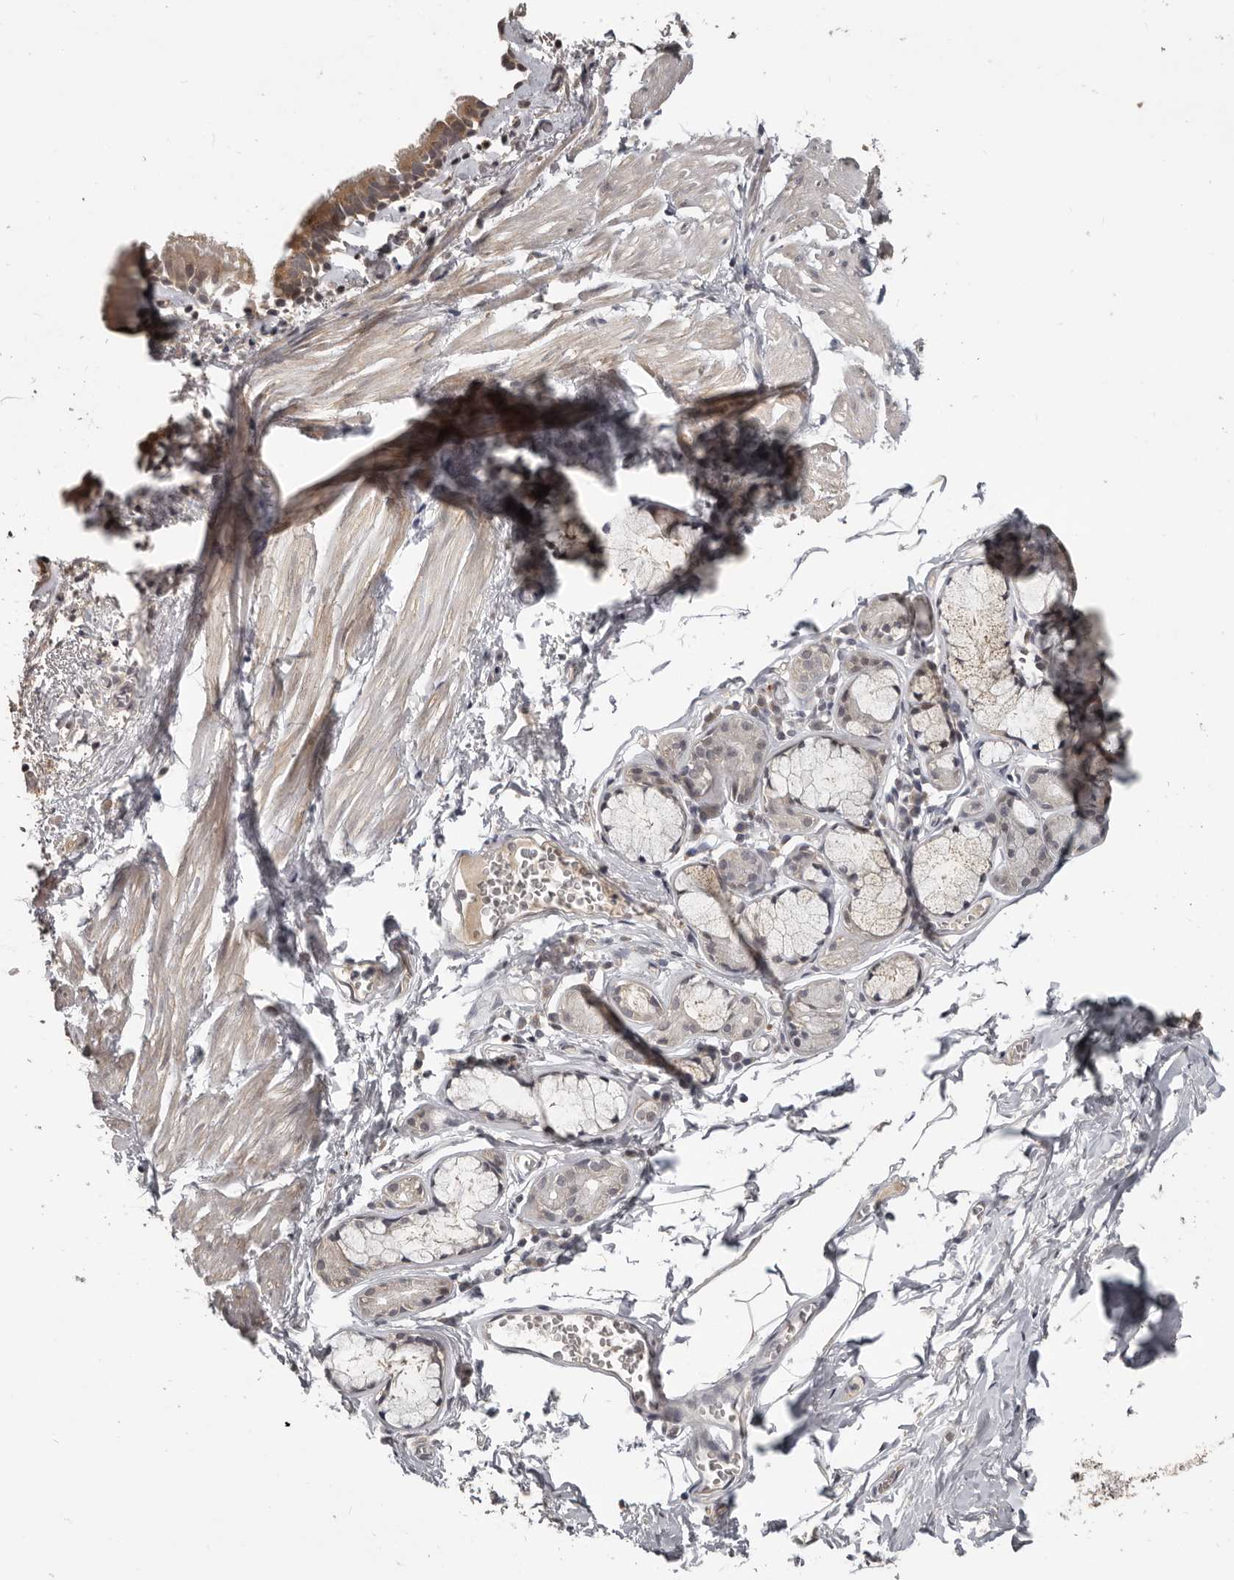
{"staining": {"intensity": "moderate", "quantity": ">75%", "location": "cytoplasmic/membranous"}, "tissue": "bronchus", "cell_type": "Respiratory epithelial cells", "image_type": "normal", "snomed": [{"axis": "morphology", "description": "Normal tissue, NOS"}, {"axis": "topography", "description": "Bronchus"}, {"axis": "topography", "description": "Lung"}], "caption": "A micrograph showing moderate cytoplasmic/membranous staining in about >75% of respiratory epithelial cells in benign bronchus, as visualized by brown immunohistochemical staining.", "gene": "ZFP14", "patient": {"sex": "male", "age": 56}}